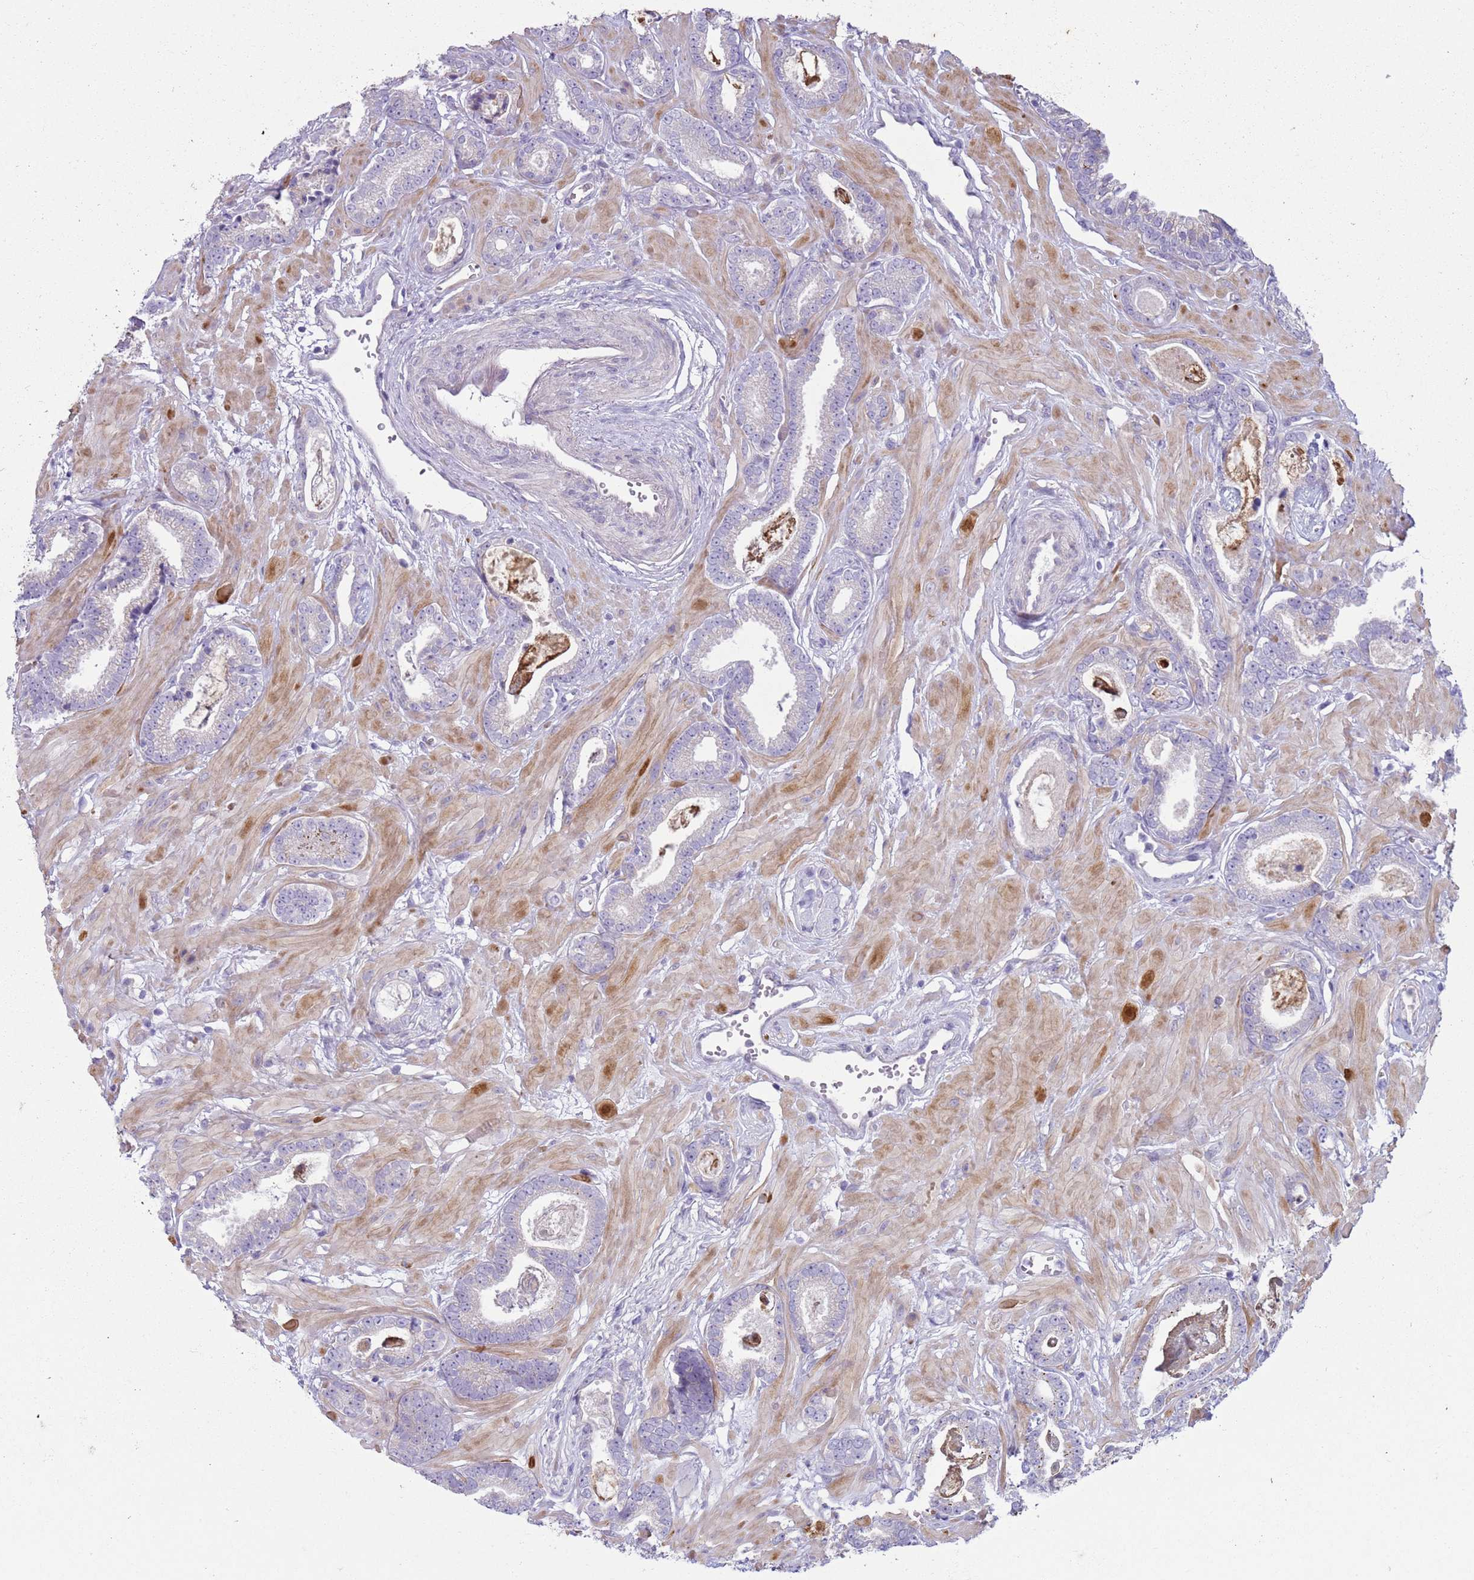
{"staining": {"intensity": "negative", "quantity": "none", "location": "none"}, "tissue": "prostate cancer", "cell_type": "Tumor cells", "image_type": "cancer", "snomed": [{"axis": "morphology", "description": "Adenocarcinoma, Low grade"}, {"axis": "topography", "description": "Prostate"}], "caption": "Immunohistochemistry (IHC) of adenocarcinoma (low-grade) (prostate) demonstrates no positivity in tumor cells.", "gene": "NPAP1", "patient": {"sex": "male", "age": 60}}